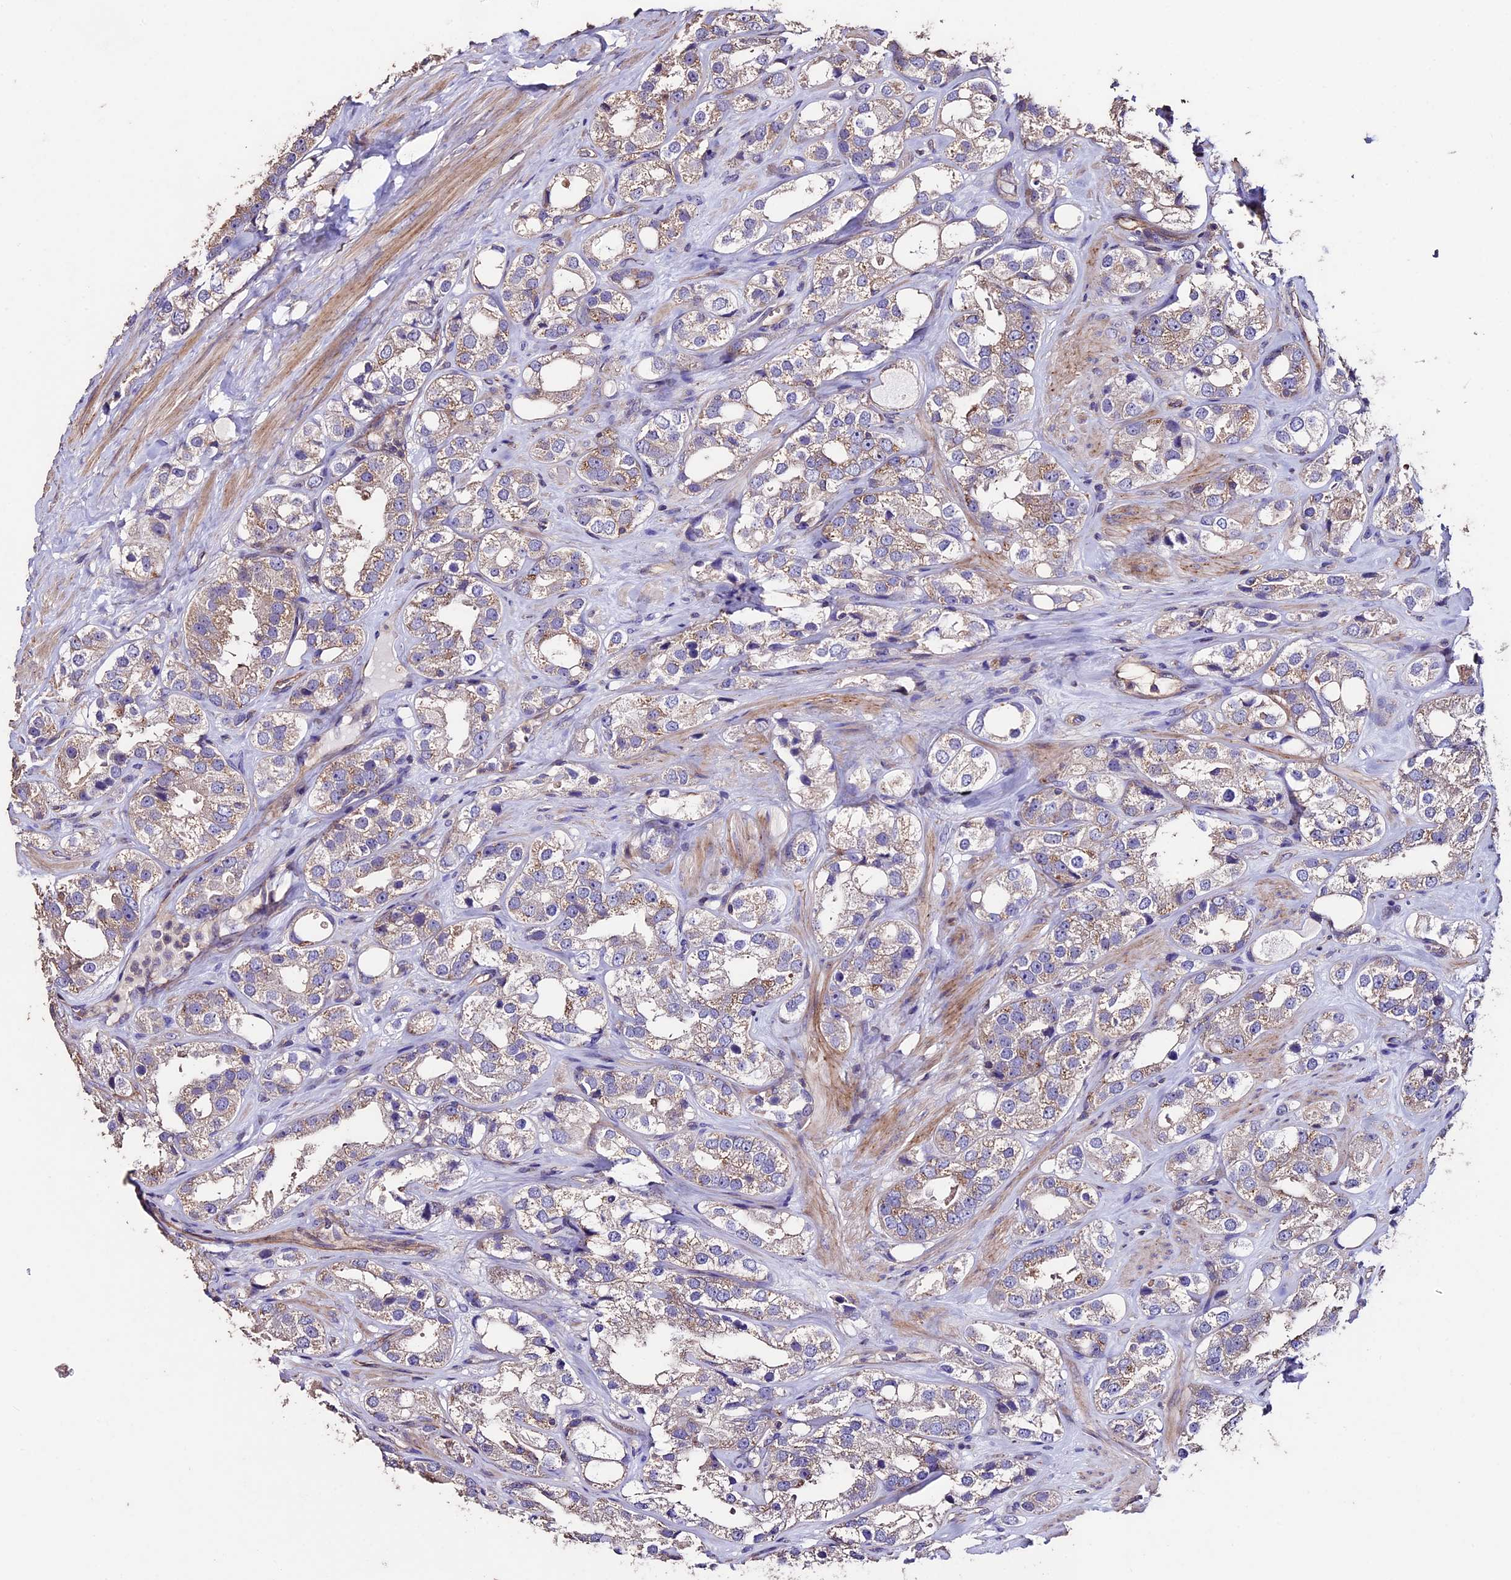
{"staining": {"intensity": "weak", "quantity": "25%-75%", "location": "cytoplasmic/membranous"}, "tissue": "prostate cancer", "cell_type": "Tumor cells", "image_type": "cancer", "snomed": [{"axis": "morphology", "description": "Adenocarcinoma, NOS"}, {"axis": "topography", "description": "Prostate"}], "caption": "DAB immunohistochemical staining of human adenocarcinoma (prostate) shows weak cytoplasmic/membranous protein expression in approximately 25%-75% of tumor cells.", "gene": "USB1", "patient": {"sex": "male", "age": 79}}